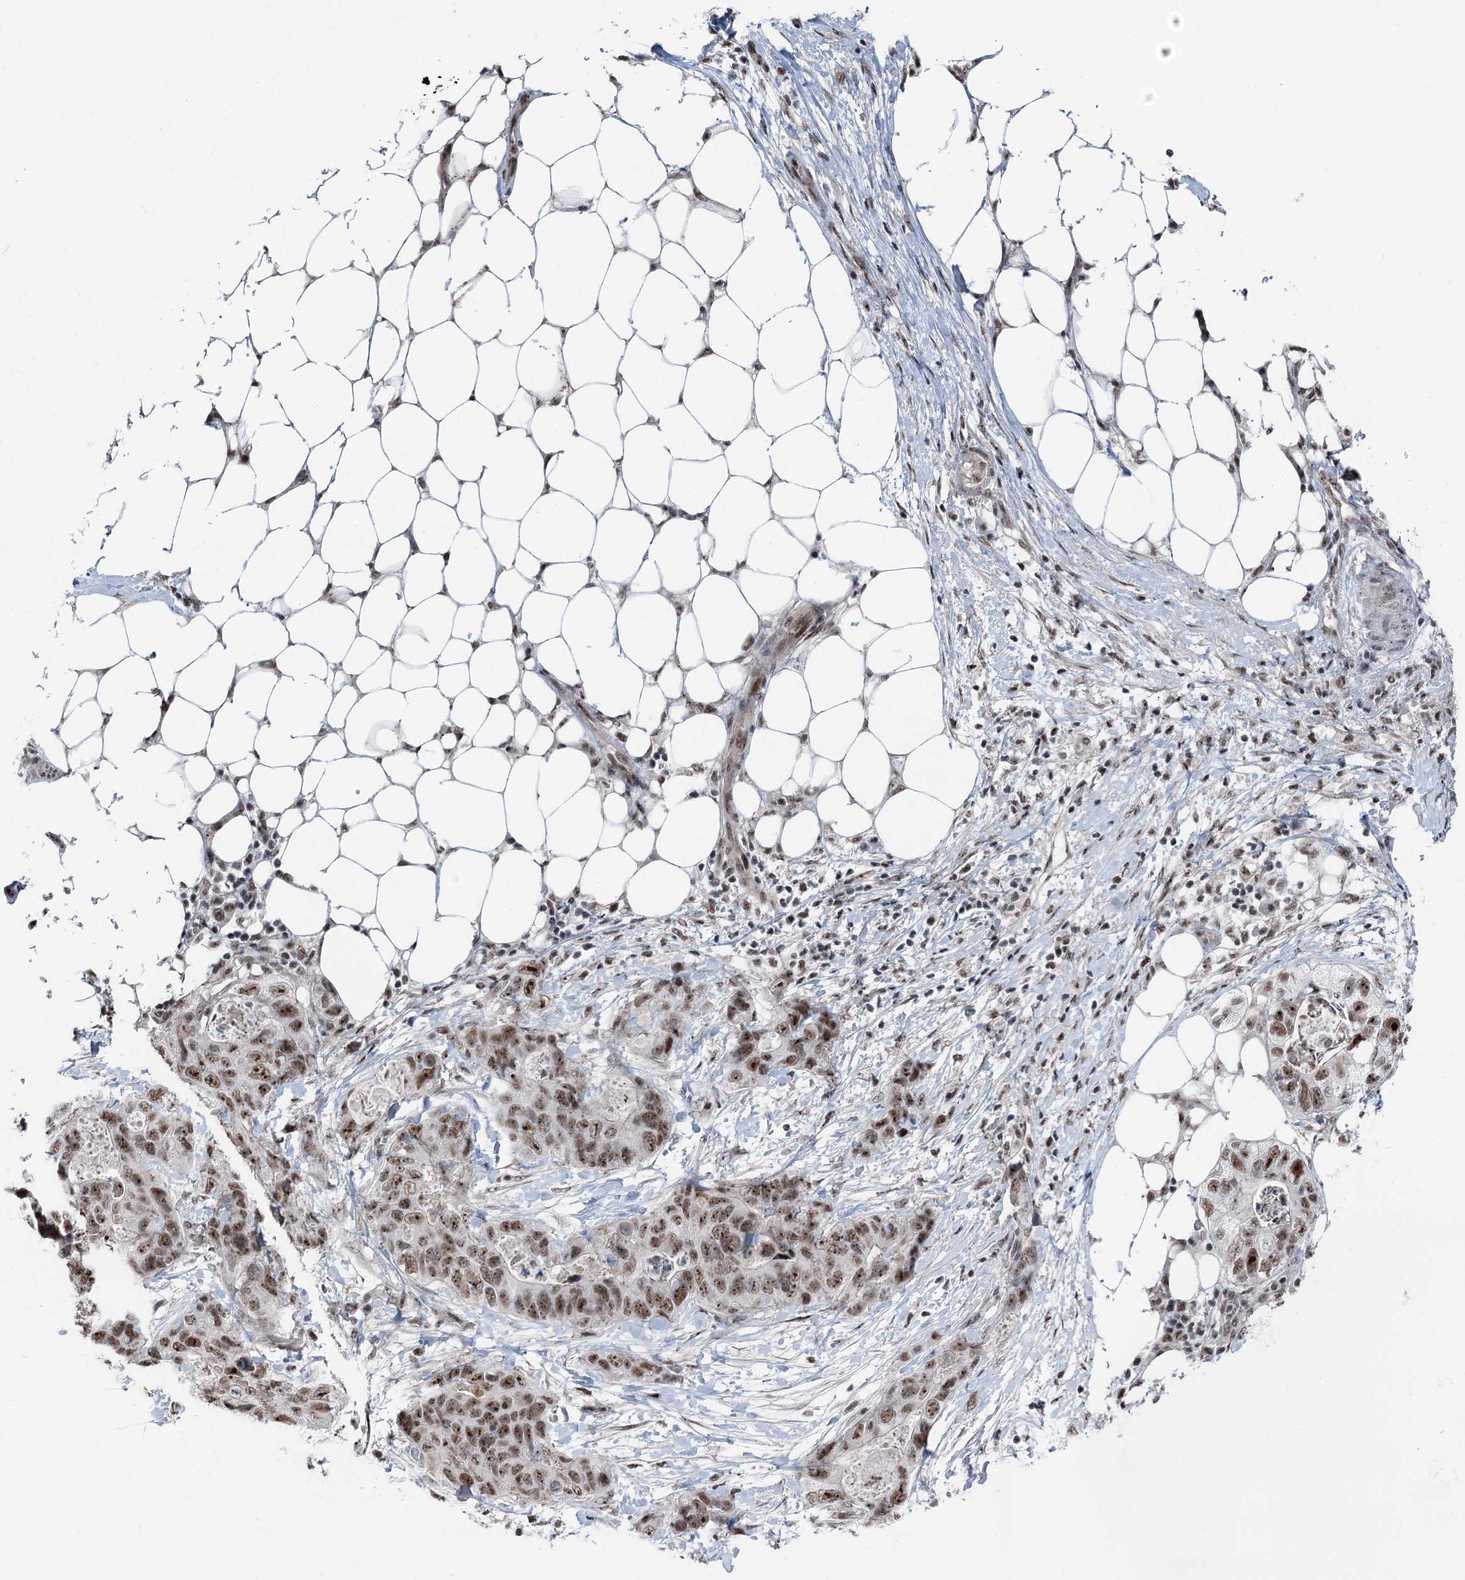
{"staining": {"intensity": "weak", "quantity": ">75%", "location": "nuclear"}, "tissue": "stomach cancer", "cell_type": "Tumor cells", "image_type": "cancer", "snomed": [{"axis": "morphology", "description": "Adenocarcinoma, NOS"}, {"axis": "topography", "description": "Stomach"}], "caption": "Human stomach cancer stained with a protein marker displays weak staining in tumor cells.", "gene": "POLR2H", "patient": {"sex": "female", "age": 89}}